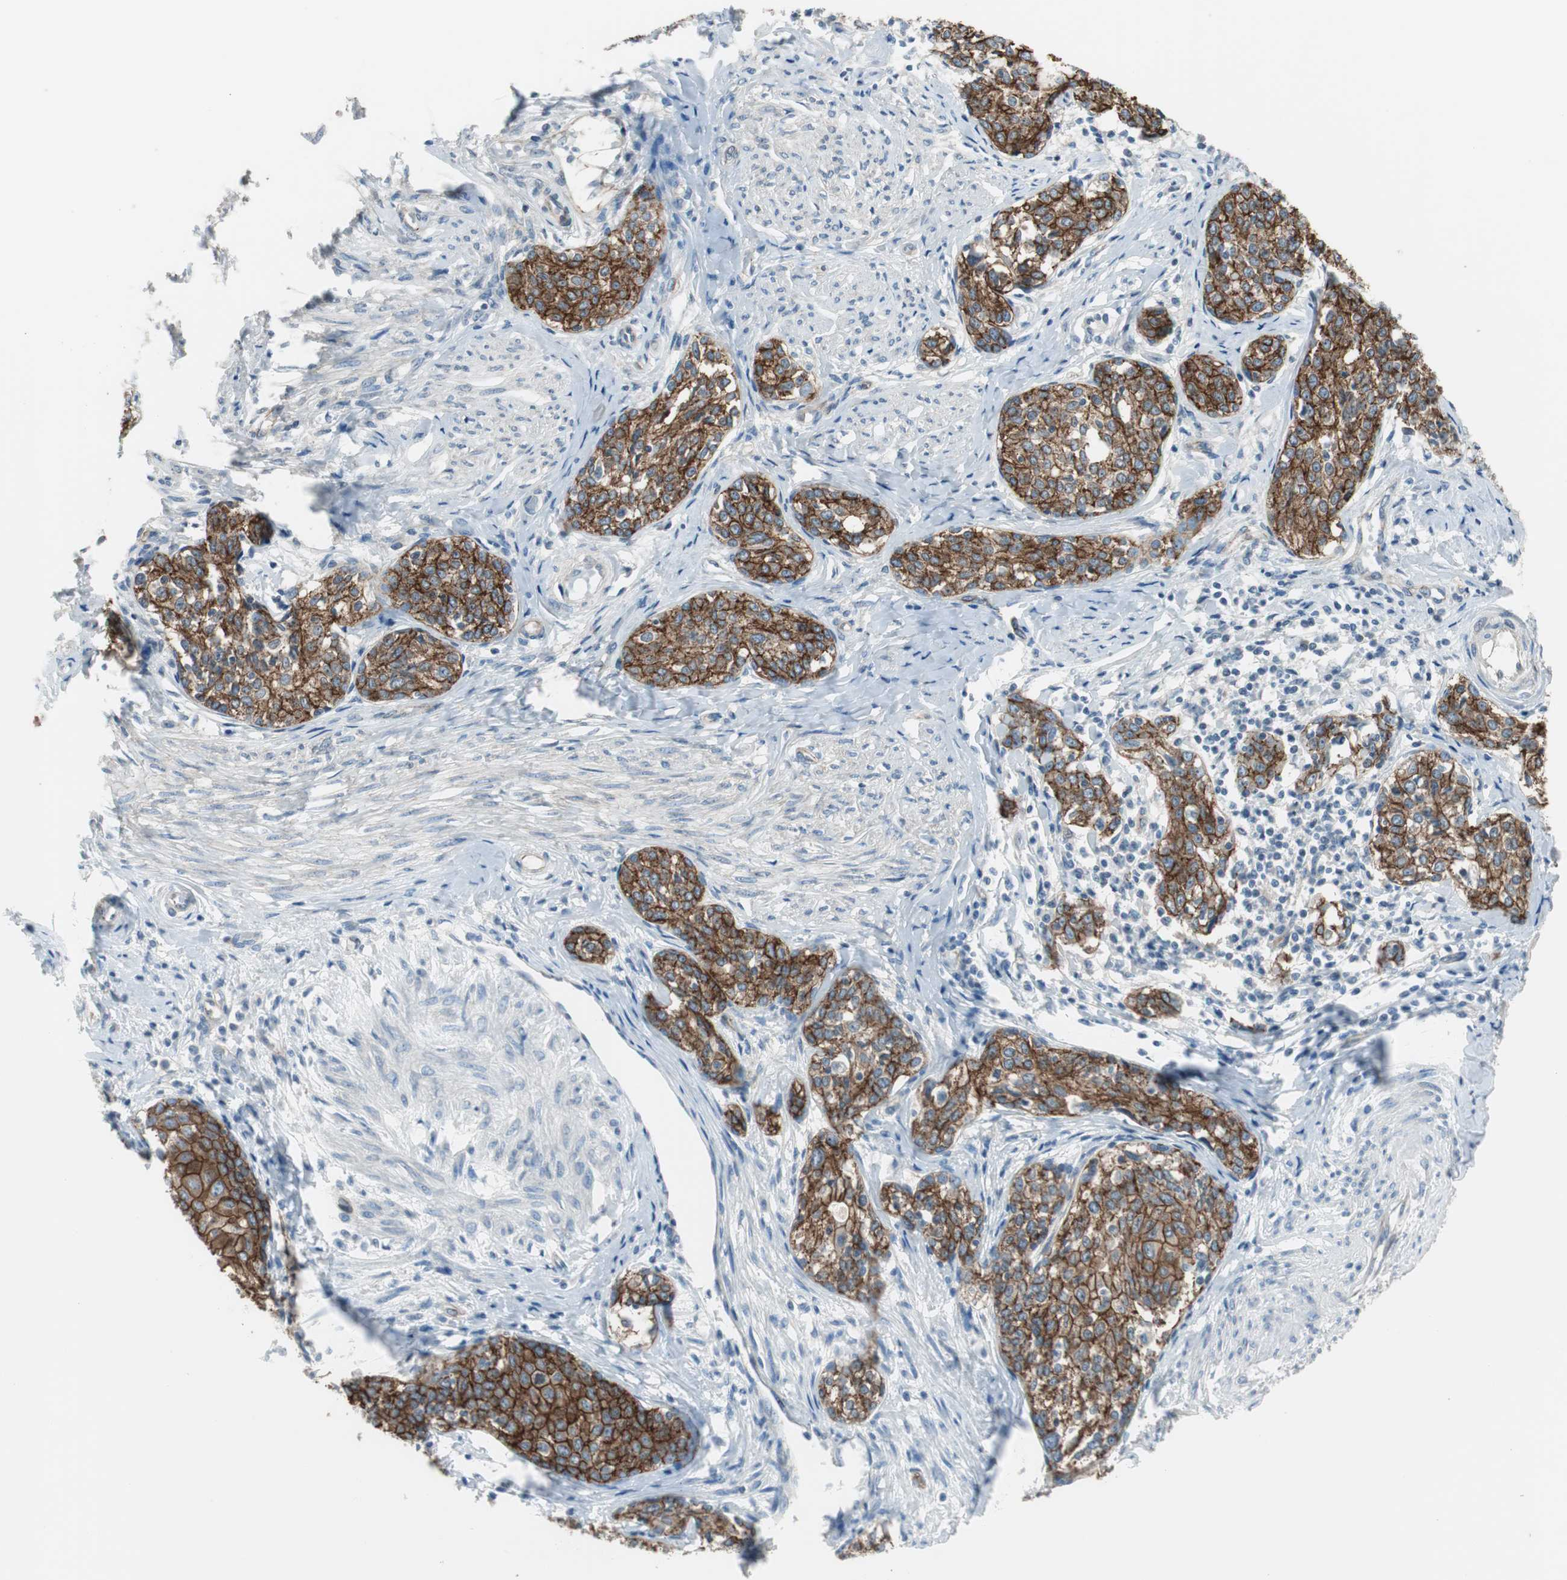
{"staining": {"intensity": "strong", "quantity": ">75%", "location": "cytoplasmic/membranous"}, "tissue": "cervical cancer", "cell_type": "Tumor cells", "image_type": "cancer", "snomed": [{"axis": "morphology", "description": "Squamous cell carcinoma, NOS"}, {"axis": "morphology", "description": "Adenocarcinoma, NOS"}, {"axis": "topography", "description": "Cervix"}], "caption": "An immunohistochemistry (IHC) micrograph of tumor tissue is shown. Protein staining in brown shows strong cytoplasmic/membranous positivity in adenocarcinoma (cervical) within tumor cells.", "gene": "STXBP4", "patient": {"sex": "female", "age": 52}}